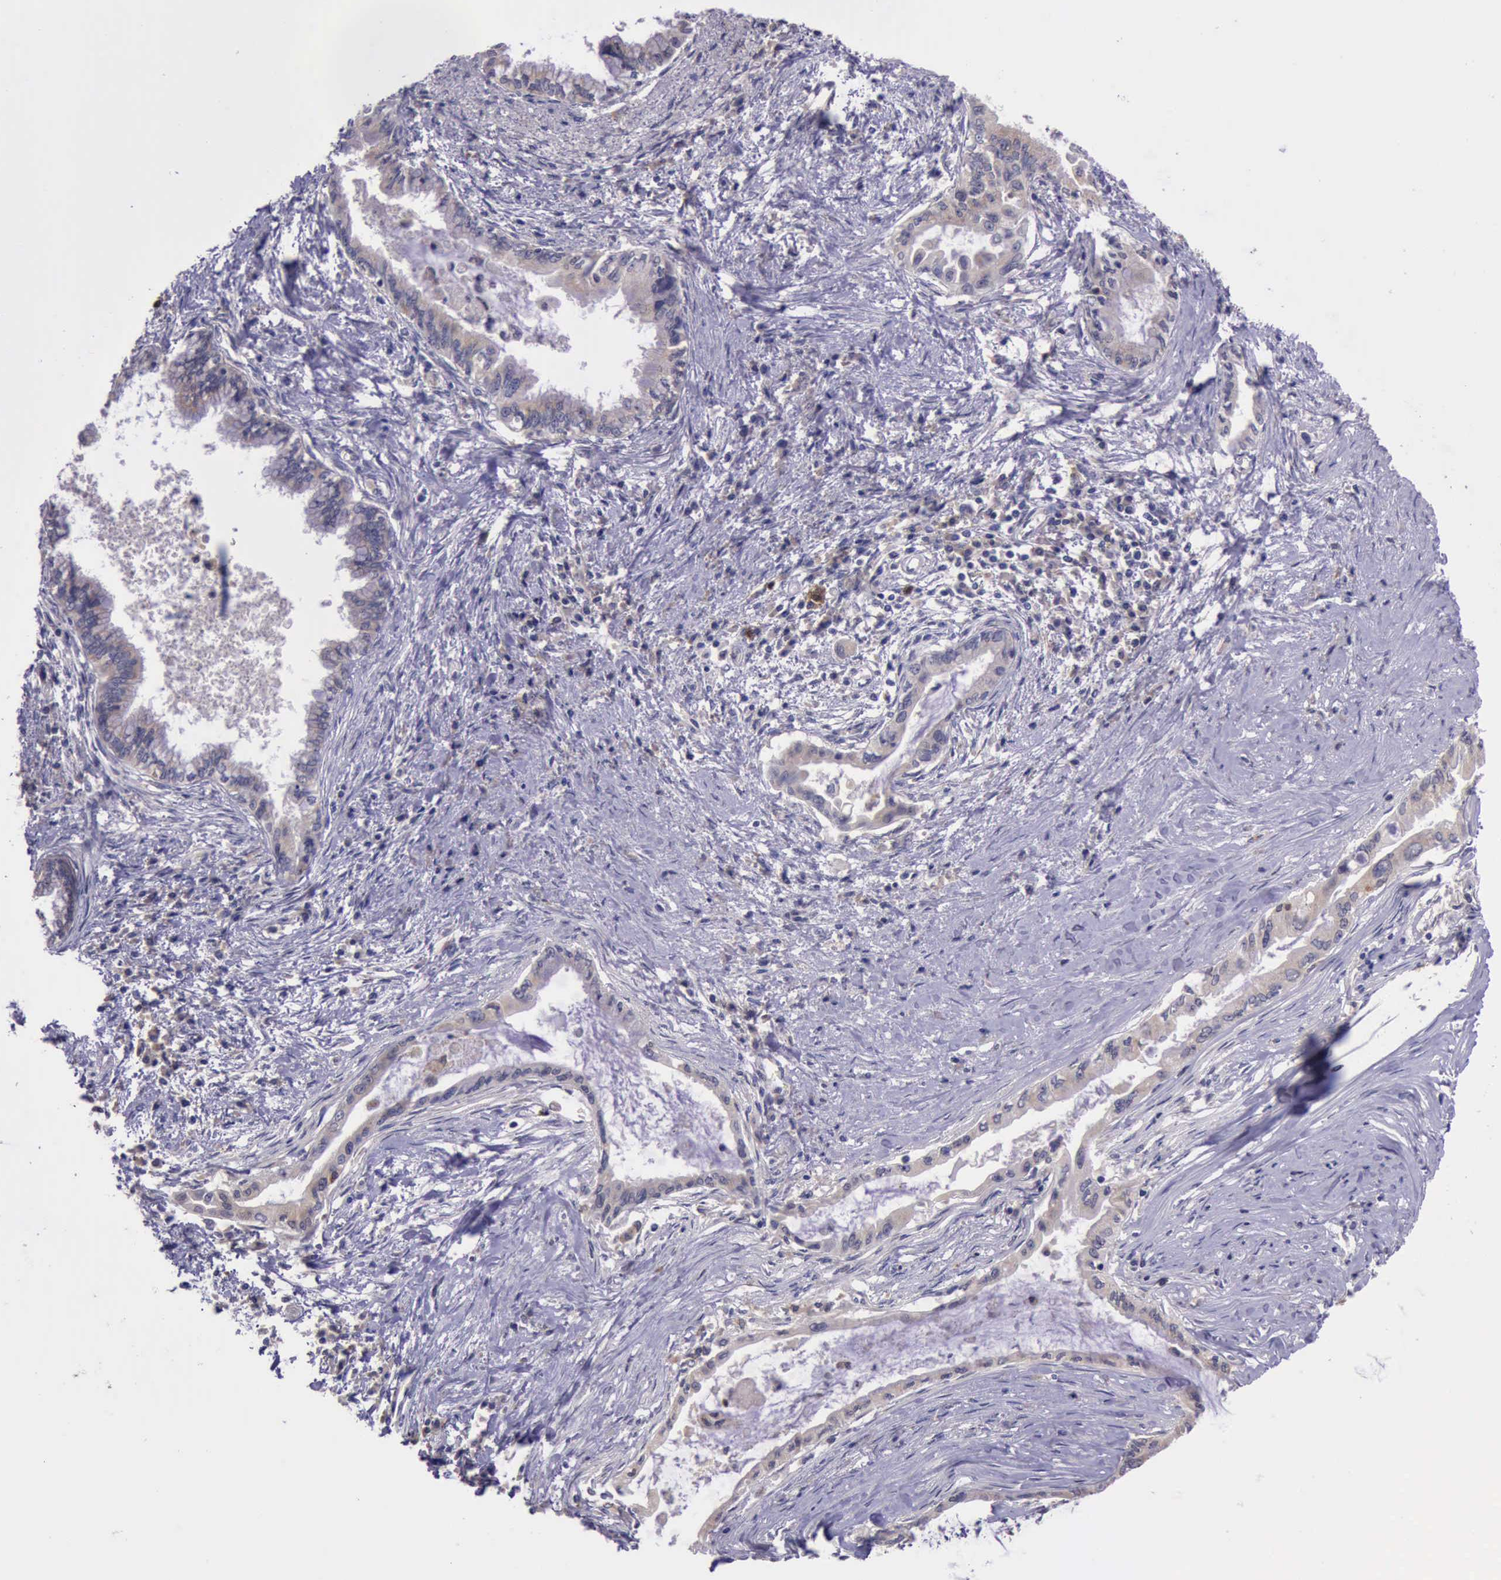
{"staining": {"intensity": "weak", "quantity": ">75%", "location": "cytoplasmic/membranous"}, "tissue": "pancreatic cancer", "cell_type": "Tumor cells", "image_type": "cancer", "snomed": [{"axis": "morphology", "description": "Adenocarcinoma, NOS"}, {"axis": "topography", "description": "Pancreas"}], "caption": "Brown immunohistochemical staining in human pancreatic cancer (adenocarcinoma) demonstrates weak cytoplasmic/membranous expression in approximately >75% of tumor cells.", "gene": "PLEK2", "patient": {"sex": "female", "age": 64}}